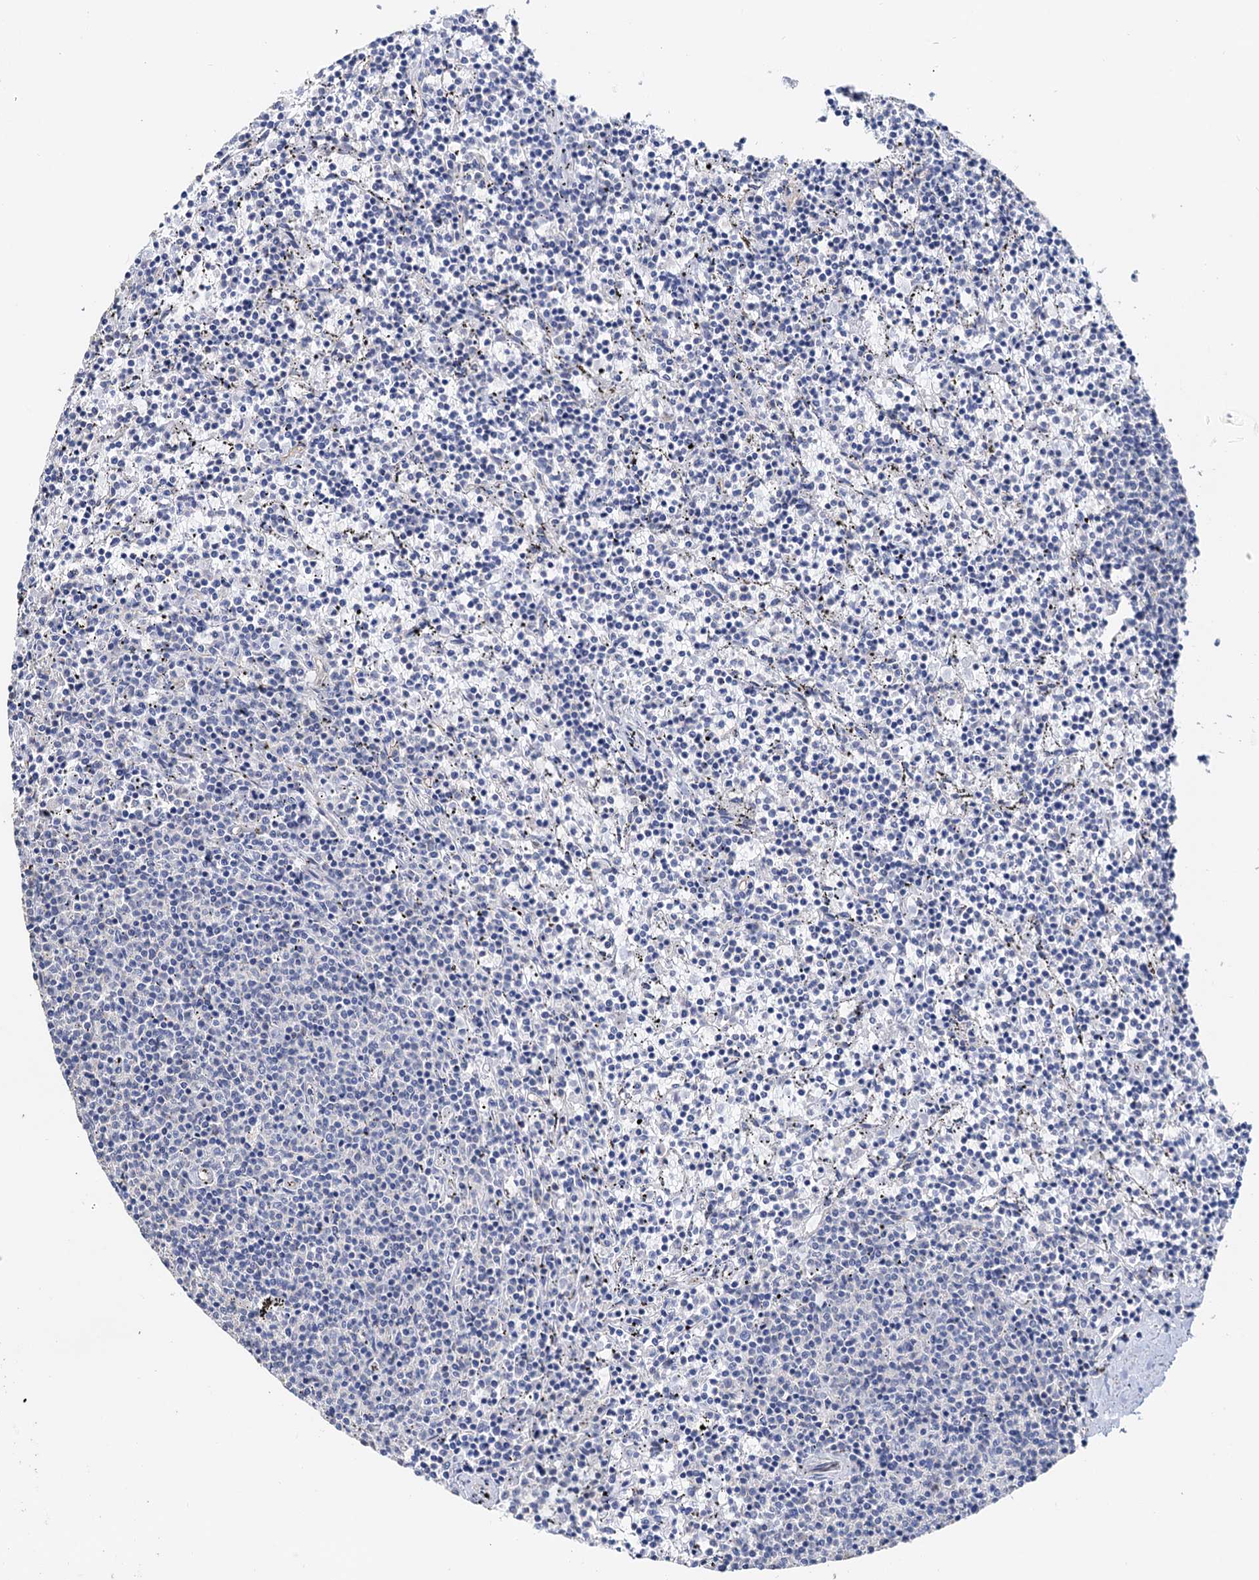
{"staining": {"intensity": "negative", "quantity": "none", "location": "none"}, "tissue": "lymphoma", "cell_type": "Tumor cells", "image_type": "cancer", "snomed": [{"axis": "morphology", "description": "Malignant lymphoma, non-Hodgkin's type, Low grade"}, {"axis": "topography", "description": "Spleen"}], "caption": "Immunohistochemistry (IHC) histopathology image of neoplastic tissue: human lymphoma stained with DAB displays no significant protein expression in tumor cells.", "gene": "C2CD3", "patient": {"sex": "female", "age": 50}}